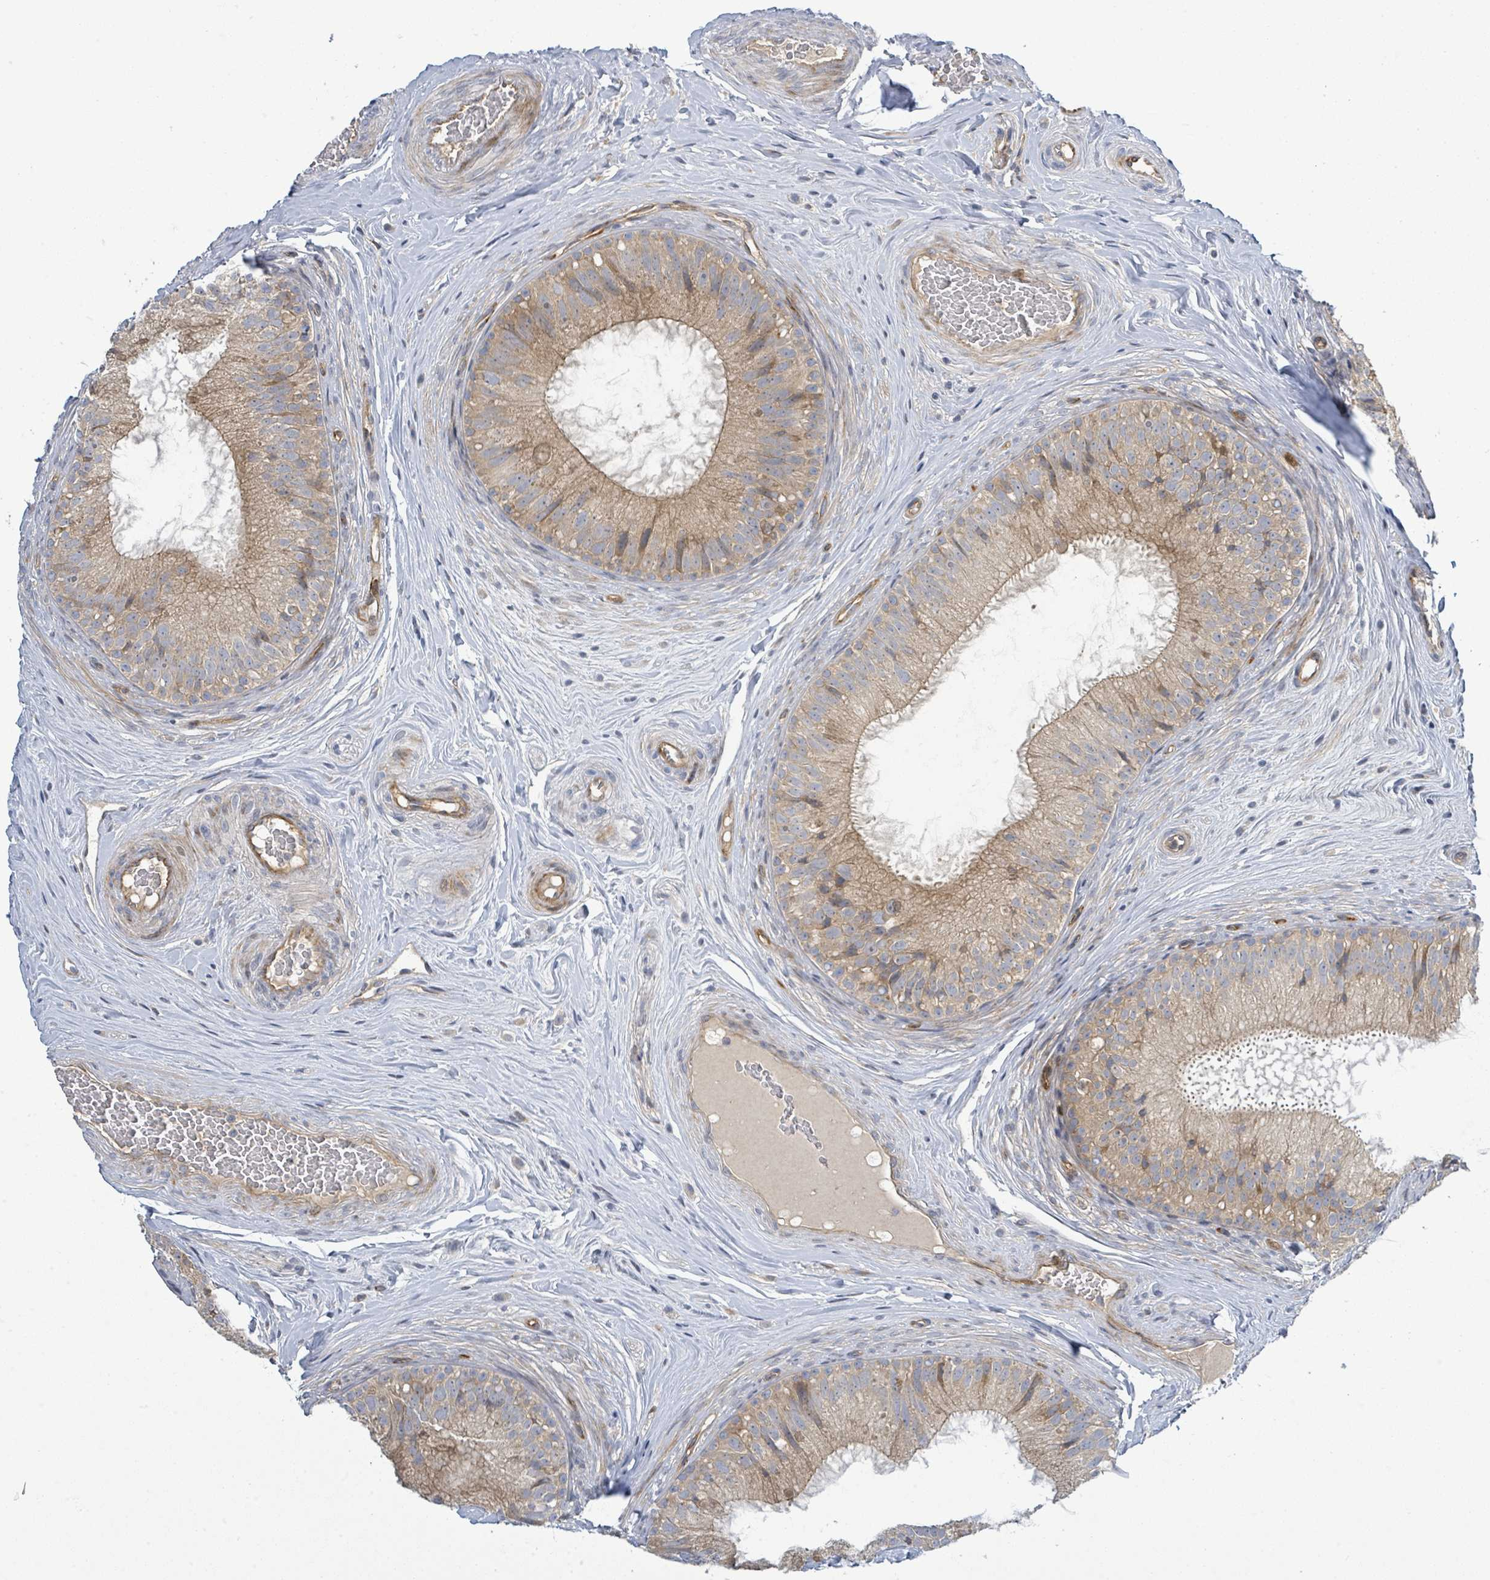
{"staining": {"intensity": "moderate", "quantity": "25%-75%", "location": "cytoplasmic/membranous"}, "tissue": "epididymis", "cell_type": "Glandular cells", "image_type": "normal", "snomed": [{"axis": "morphology", "description": "Normal tissue, NOS"}, {"axis": "topography", "description": "Epididymis"}], "caption": "IHC histopathology image of benign epididymis: human epididymis stained using immunohistochemistry demonstrates medium levels of moderate protein expression localized specifically in the cytoplasmic/membranous of glandular cells, appearing as a cytoplasmic/membranous brown color.", "gene": "CFAP210", "patient": {"sex": "male", "age": 34}}